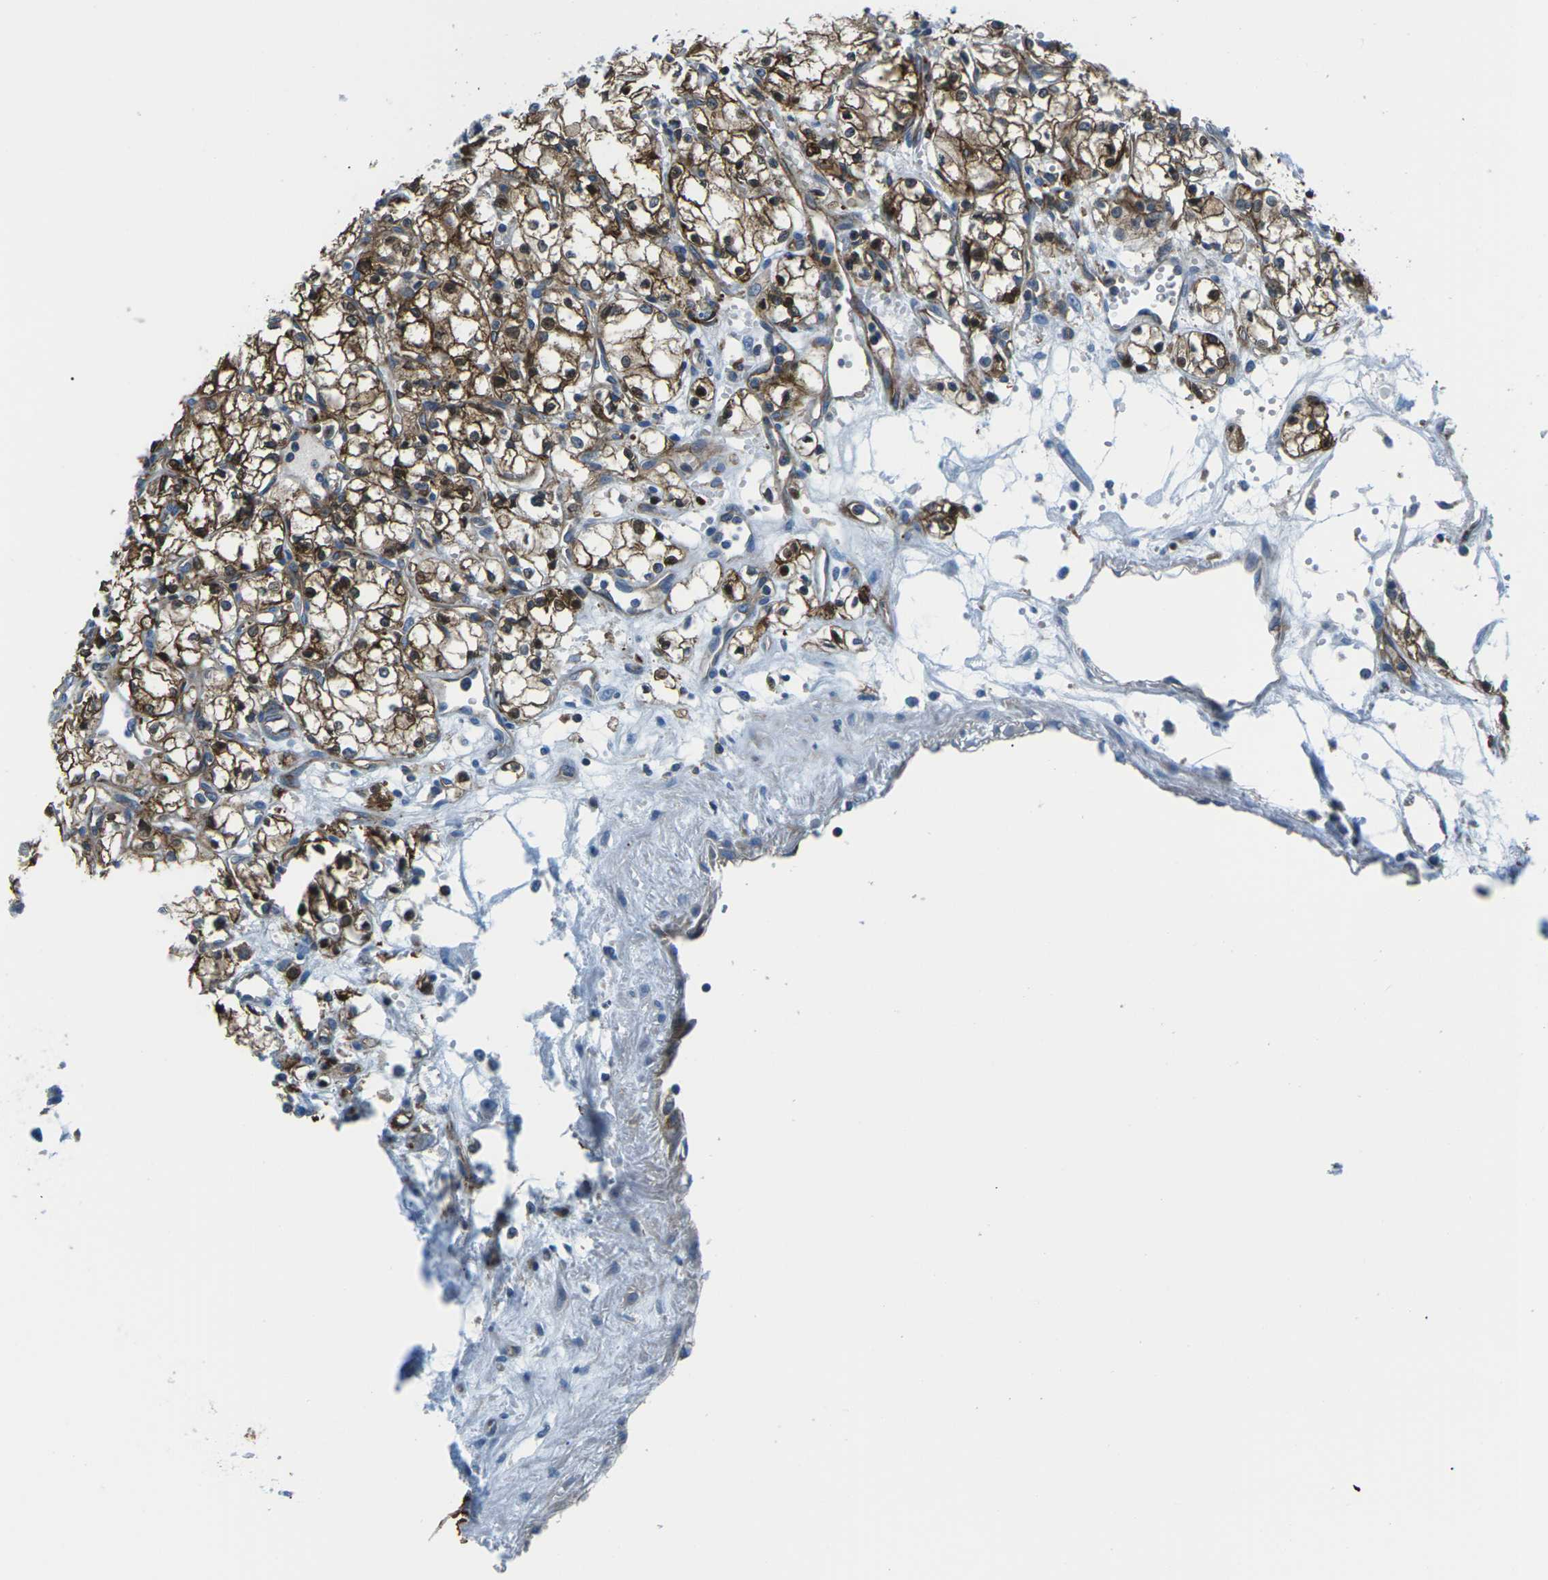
{"staining": {"intensity": "strong", "quantity": ">75%", "location": "cytoplasmic/membranous"}, "tissue": "renal cancer", "cell_type": "Tumor cells", "image_type": "cancer", "snomed": [{"axis": "morphology", "description": "Normal tissue, NOS"}, {"axis": "morphology", "description": "Adenocarcinoma, NOS"}, {"axis": "topography", "description": "Kidney"}], "caption": "A brown stain shows strong cytoplasmic/membranous positivity of a protein in human renal cancer (adenocarcinoma) tumor cells. (brown staining indicates protein expression, while blue staining denotes nuclei).", "gene": "SOCS4", "patient": {"sex": "male", "age": 59}}